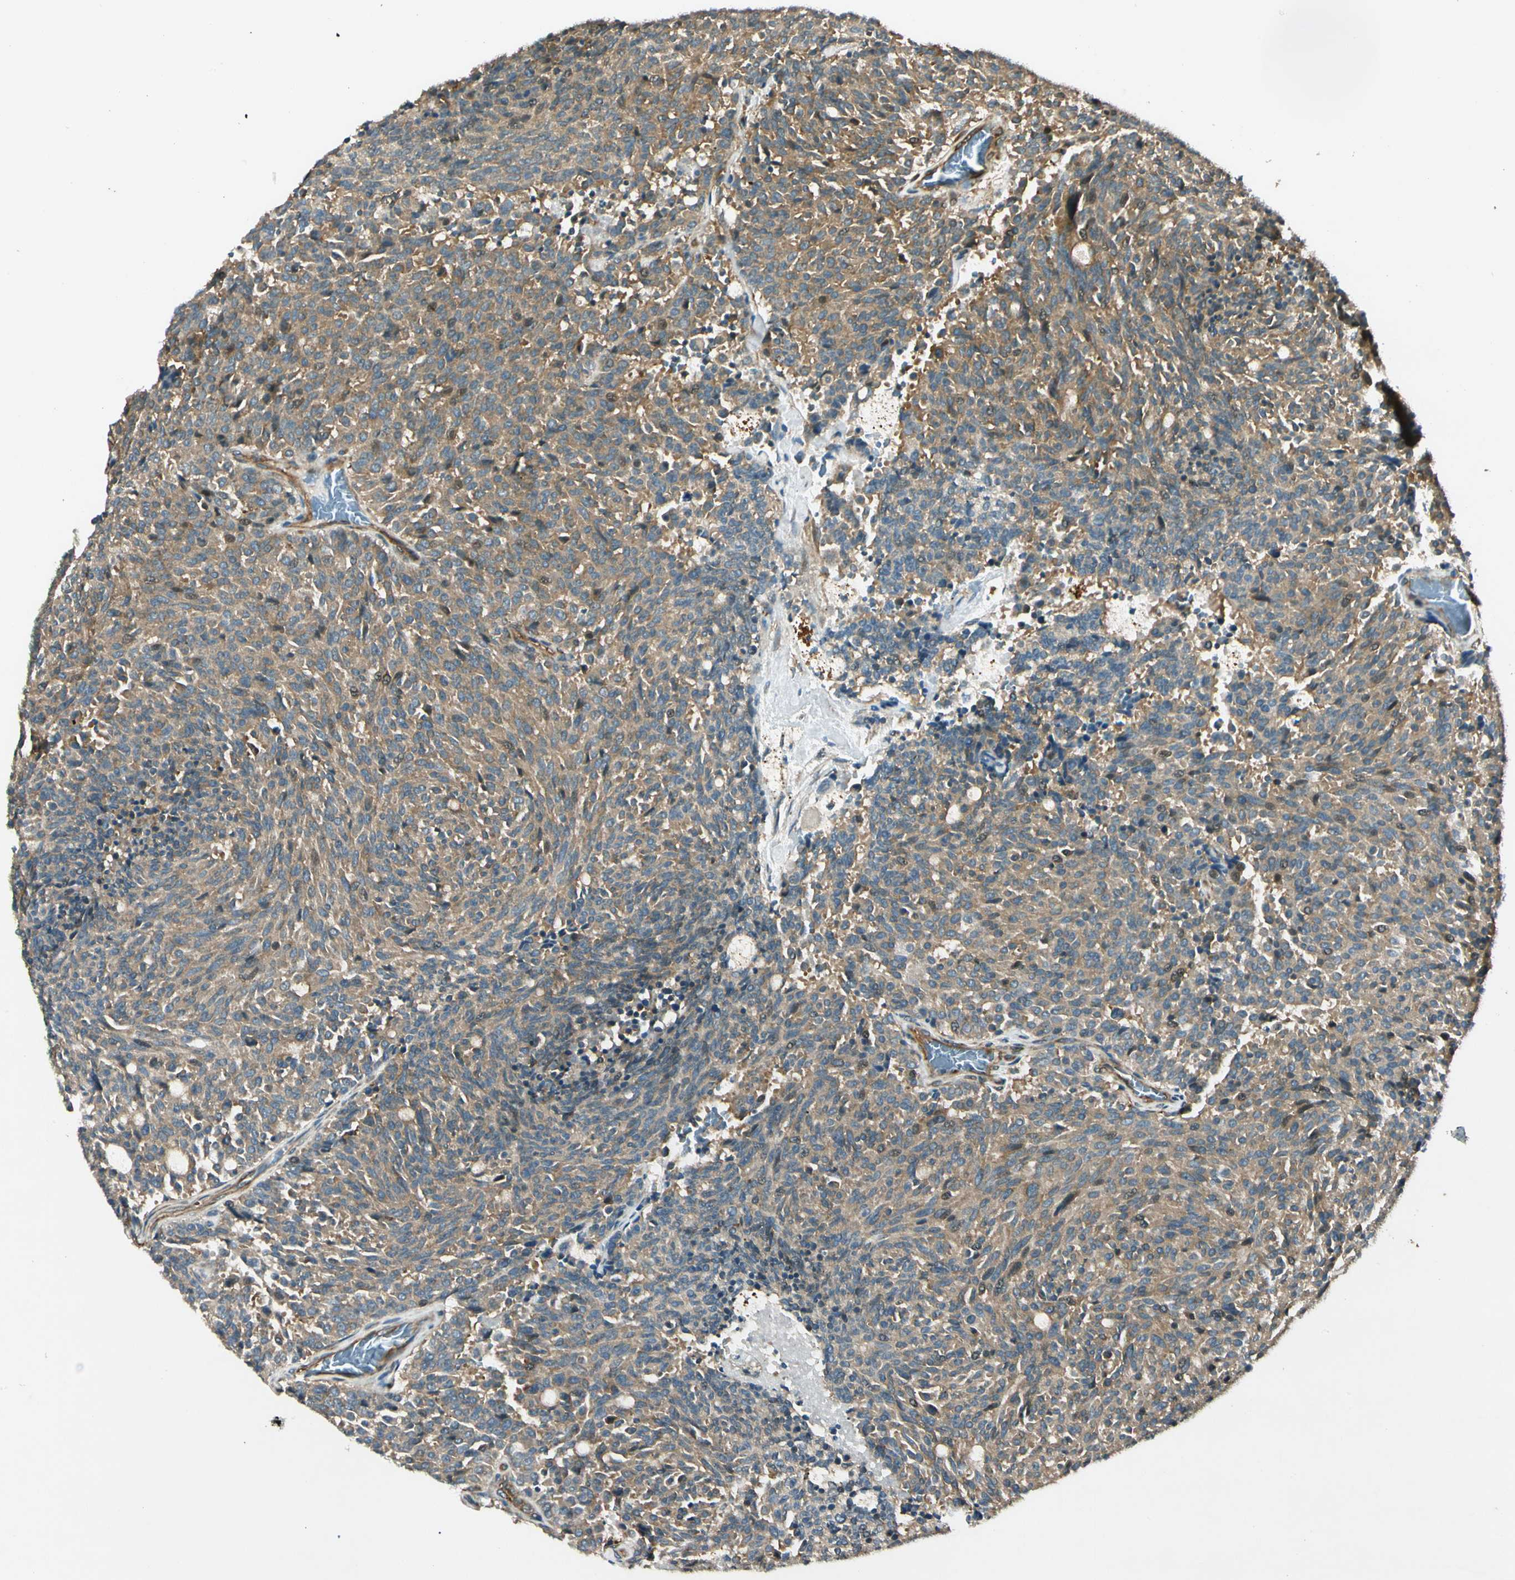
{"staining": {"intensity": "weak", "quantity": ">75%", "location": "cytoplasmic/membranous"}, "tissue": "carcinoid", "cell_type": "Tumor cells", "image_type": "cancer", "snomed": [{"axis": "morphology", "description": "Carcinoid, malignant, NOS"}, {"axis": "topography", "description": "Pancreas"}], "caption": "There is low levels of weak cytoplasmic/membranous positivity in tumor cells of malignant carcinoid, as demonstrated by immunohistochemical staining (brown color).", "gene": "ROCK2", "patient": {"sex": "female", "age": 54}}